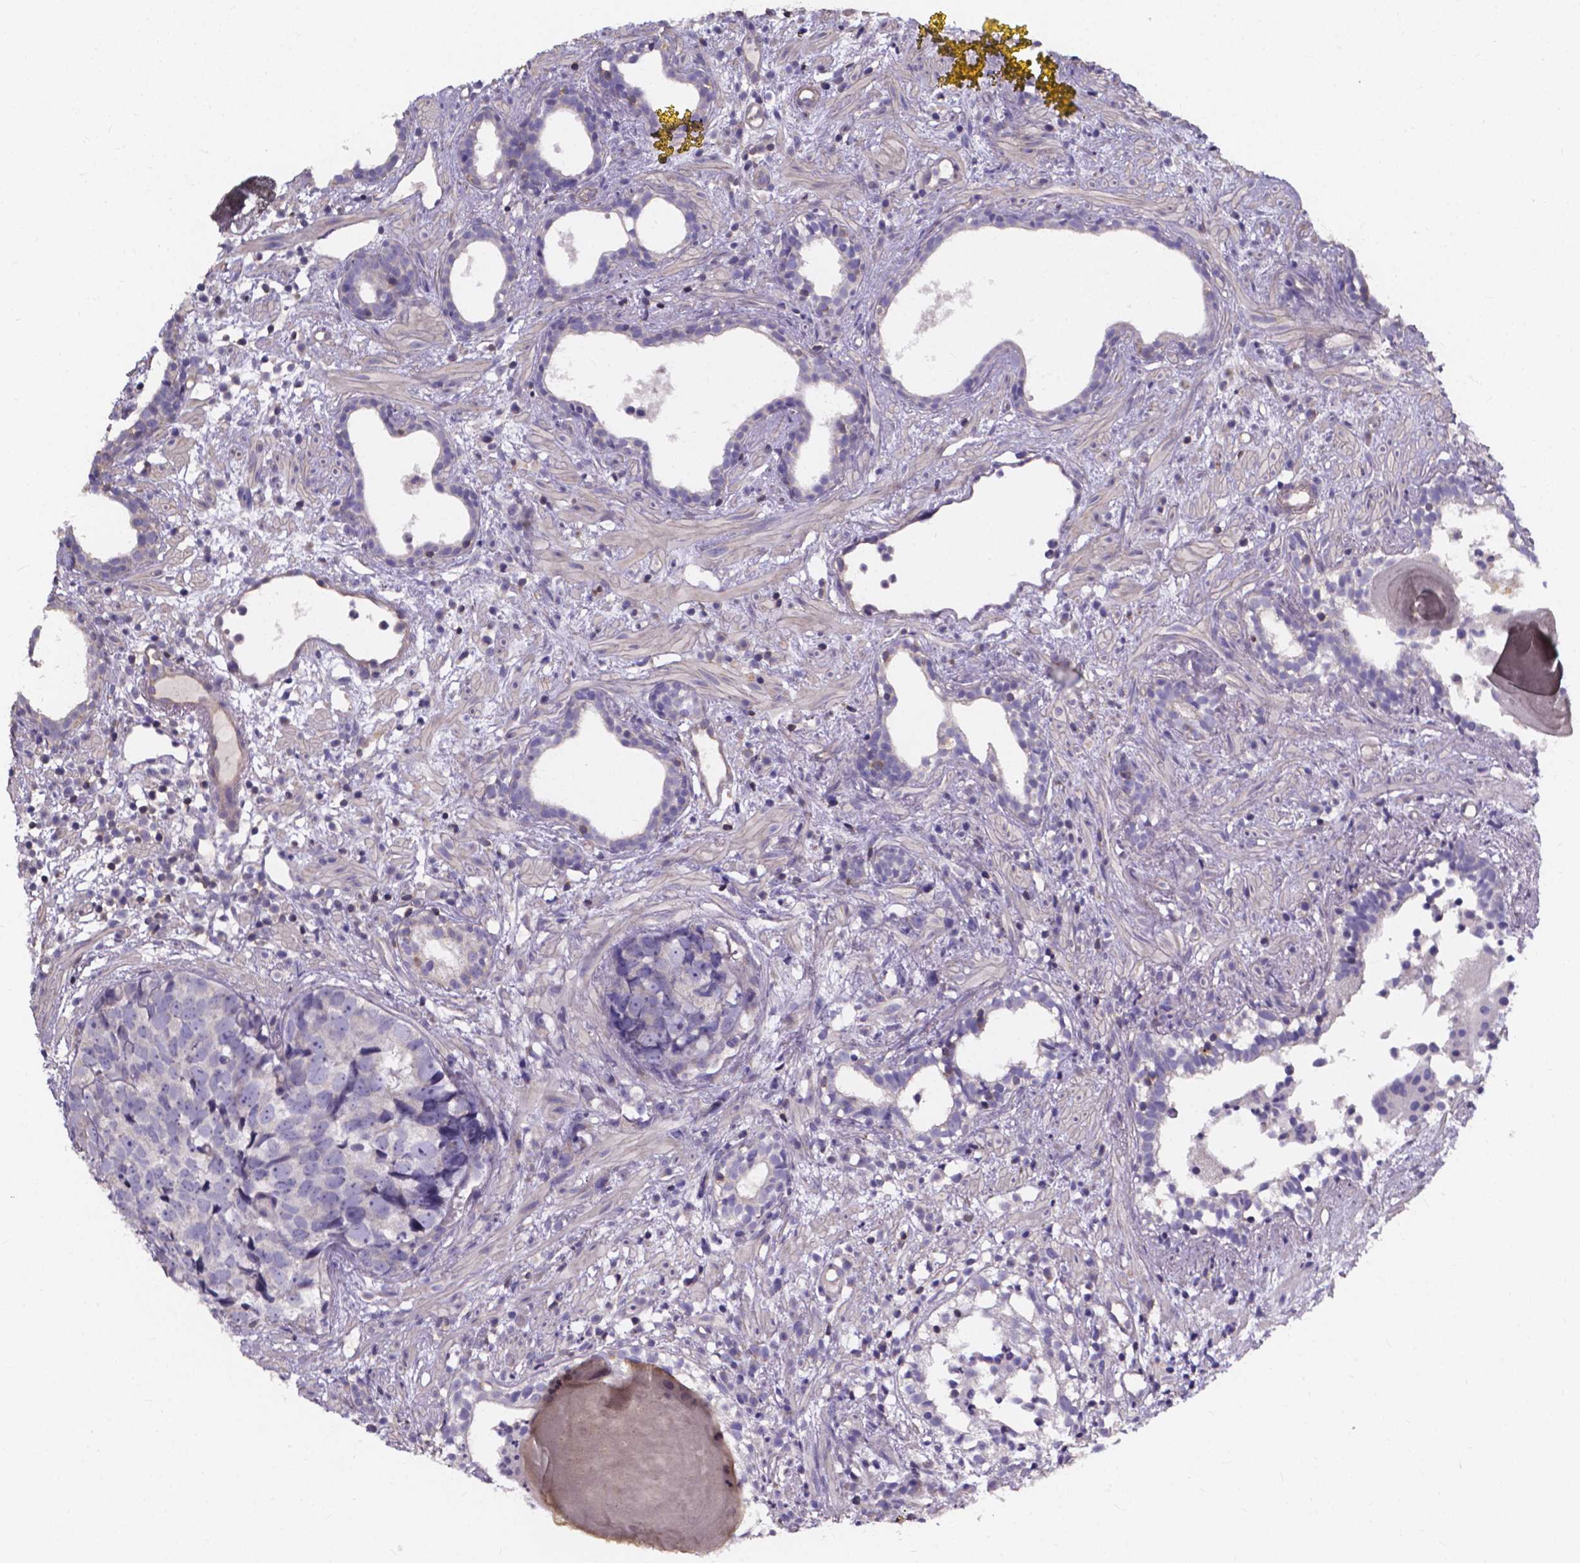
{"staining": {"intensity": "negative", "quantity": "none", "location": "none"}, "tissue": "prostate cancer", "cell_type": "Tumor cells", "image_type": "cancer", "snomed": [{"axis": "morphology", "description": "Adenocarcinoma, High grade"}, {"axis": "topography", "description": "Prostate"}], "caption": "High power microscopy micrograph of an IHC image of prostate adenocarcinoma (high-grade), revealing no significant staining in tumor cells.", "gene": "THEMIS", "patient": {"sex": "male", "age": 83}}